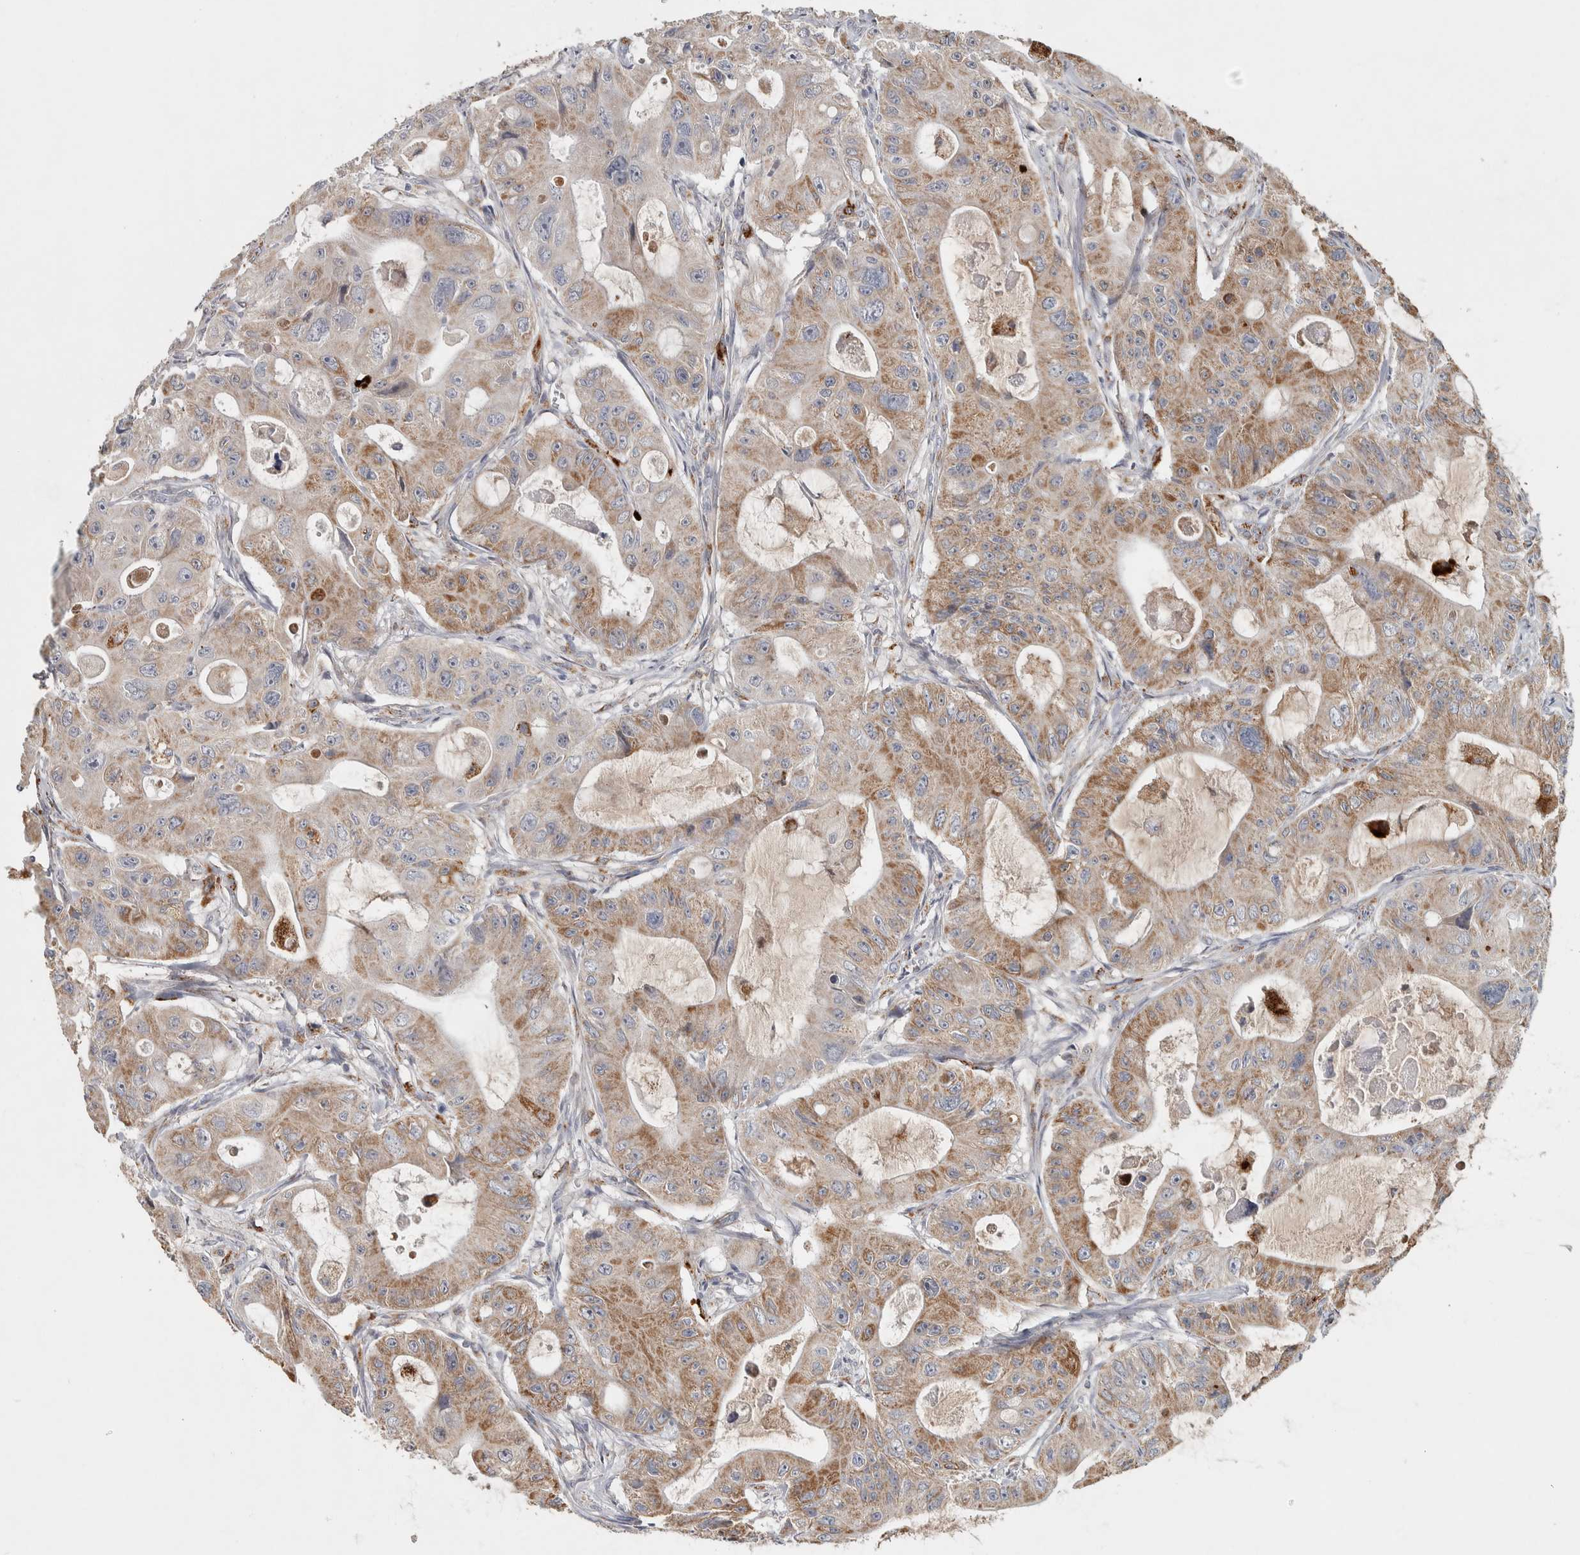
{"staining": {"intensity": "moderate", "quantity": "25%-75%", "location": "cytoplasmic/membranous"}, "tissue": "colorectal cancer", "cell_type": "Tumor cells", "image_type": "cancer", "snomed": [{"axis": "morphology", "description": "Adenocarcinoma, NOS"}, {"axis": "topography", "description": "Colon"}], "caption": "Approximately 25%-75% of tumor cells in human colorectal cancer demonstrate moderate cytoplasmic/membranous protein expression as visualized by brown immunohistochemical staining.", "gene": "FAM78A", "patient": {"sex": "female", "age": 46}}